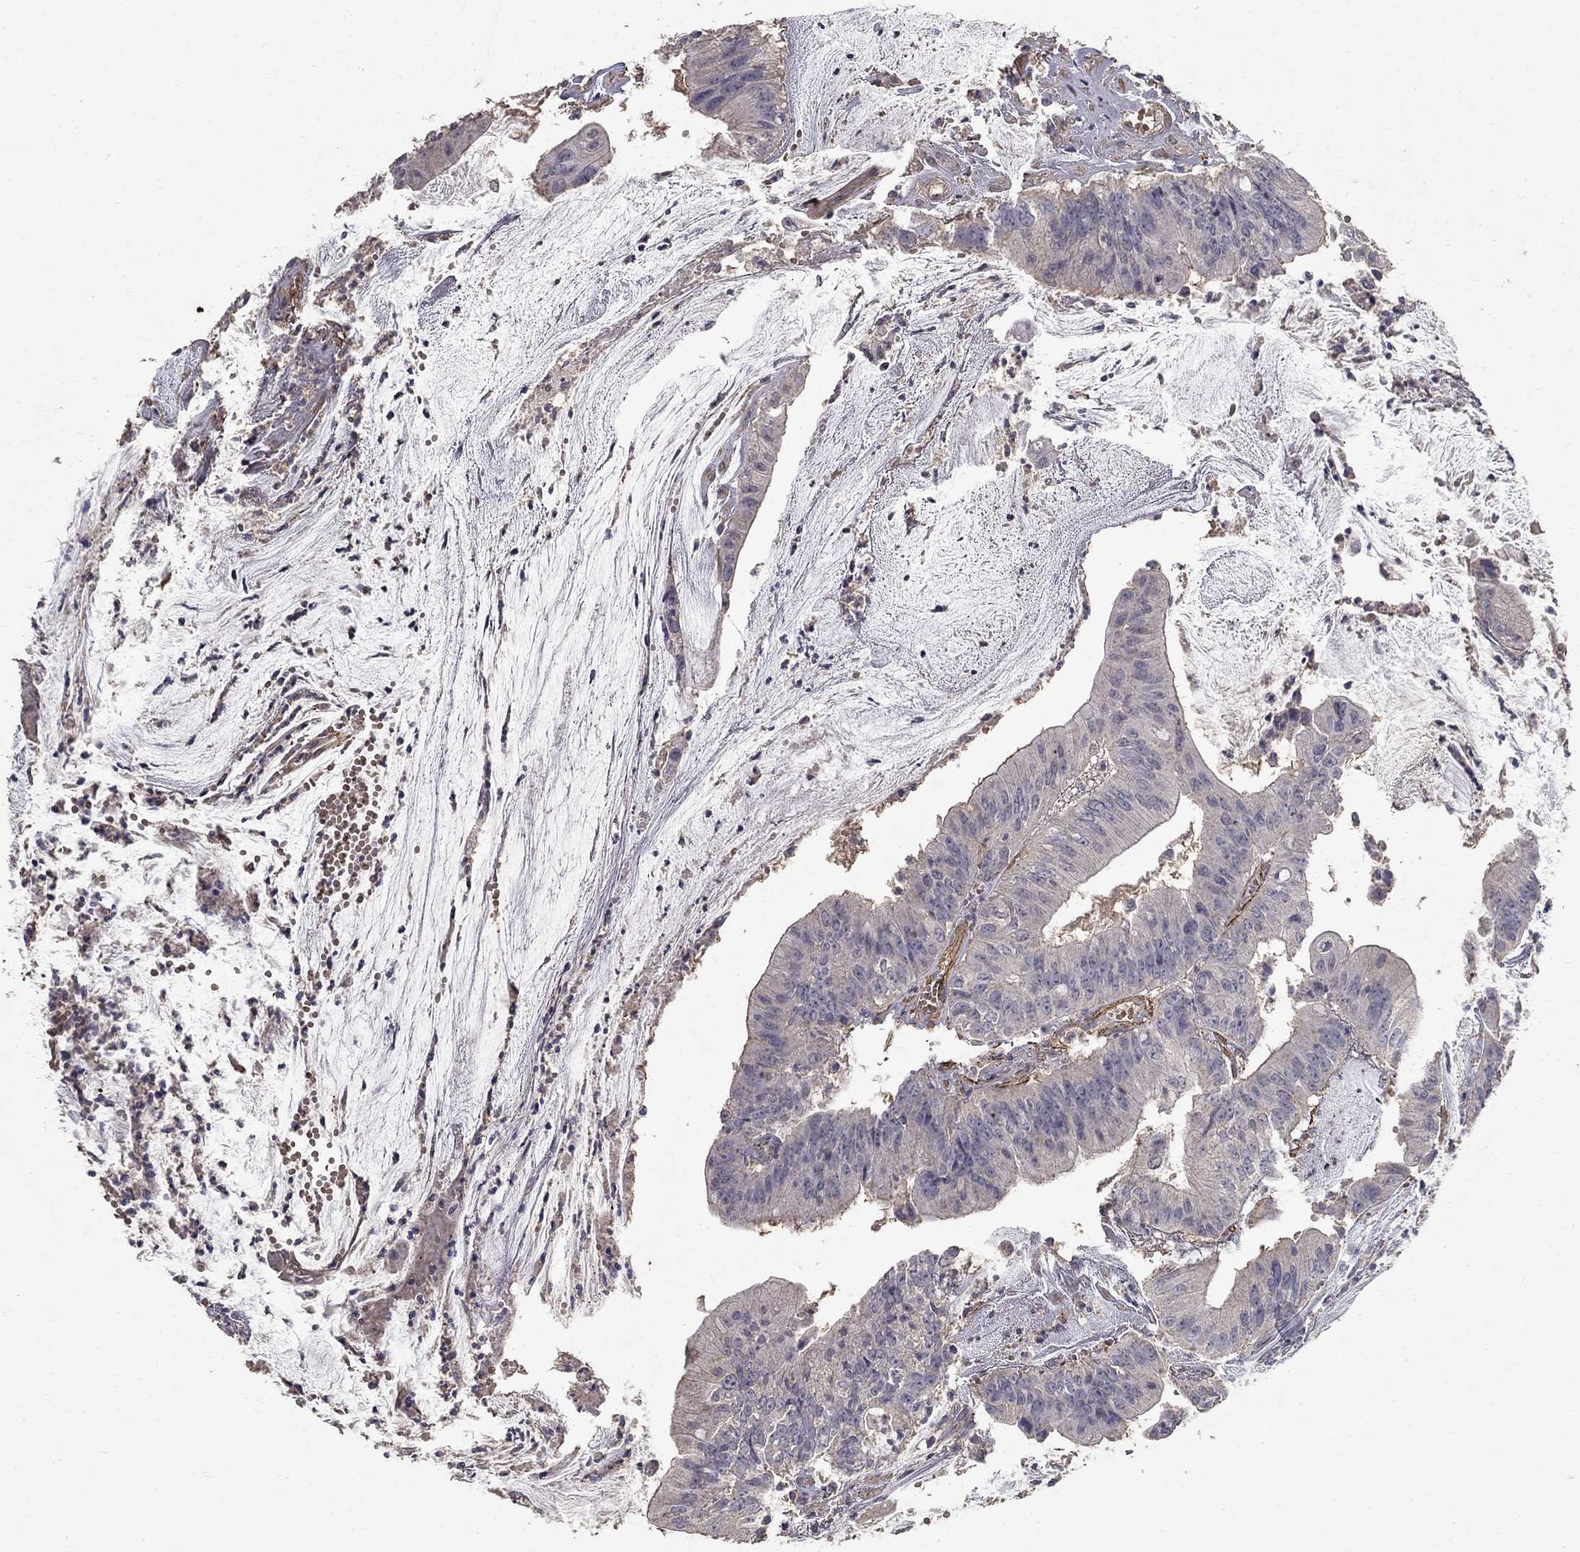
{"staining": {"intensity": "negative", "quantity": "none", "location": "none"}, "tissue": "colorectal cancer", "cell_type": "Tumor cells", "image_type": "cancer", "snomed": [{"axis": "morphology", "description": "Adenocarcinoma, NOS"}, {"axis": "topography", "description": "Colon"}], "caption": "Tumor cells are negative for brown protein staining in colorectal cancer.", "gene": "MPP2", "patient": {"sex": "female", "age": 69}}